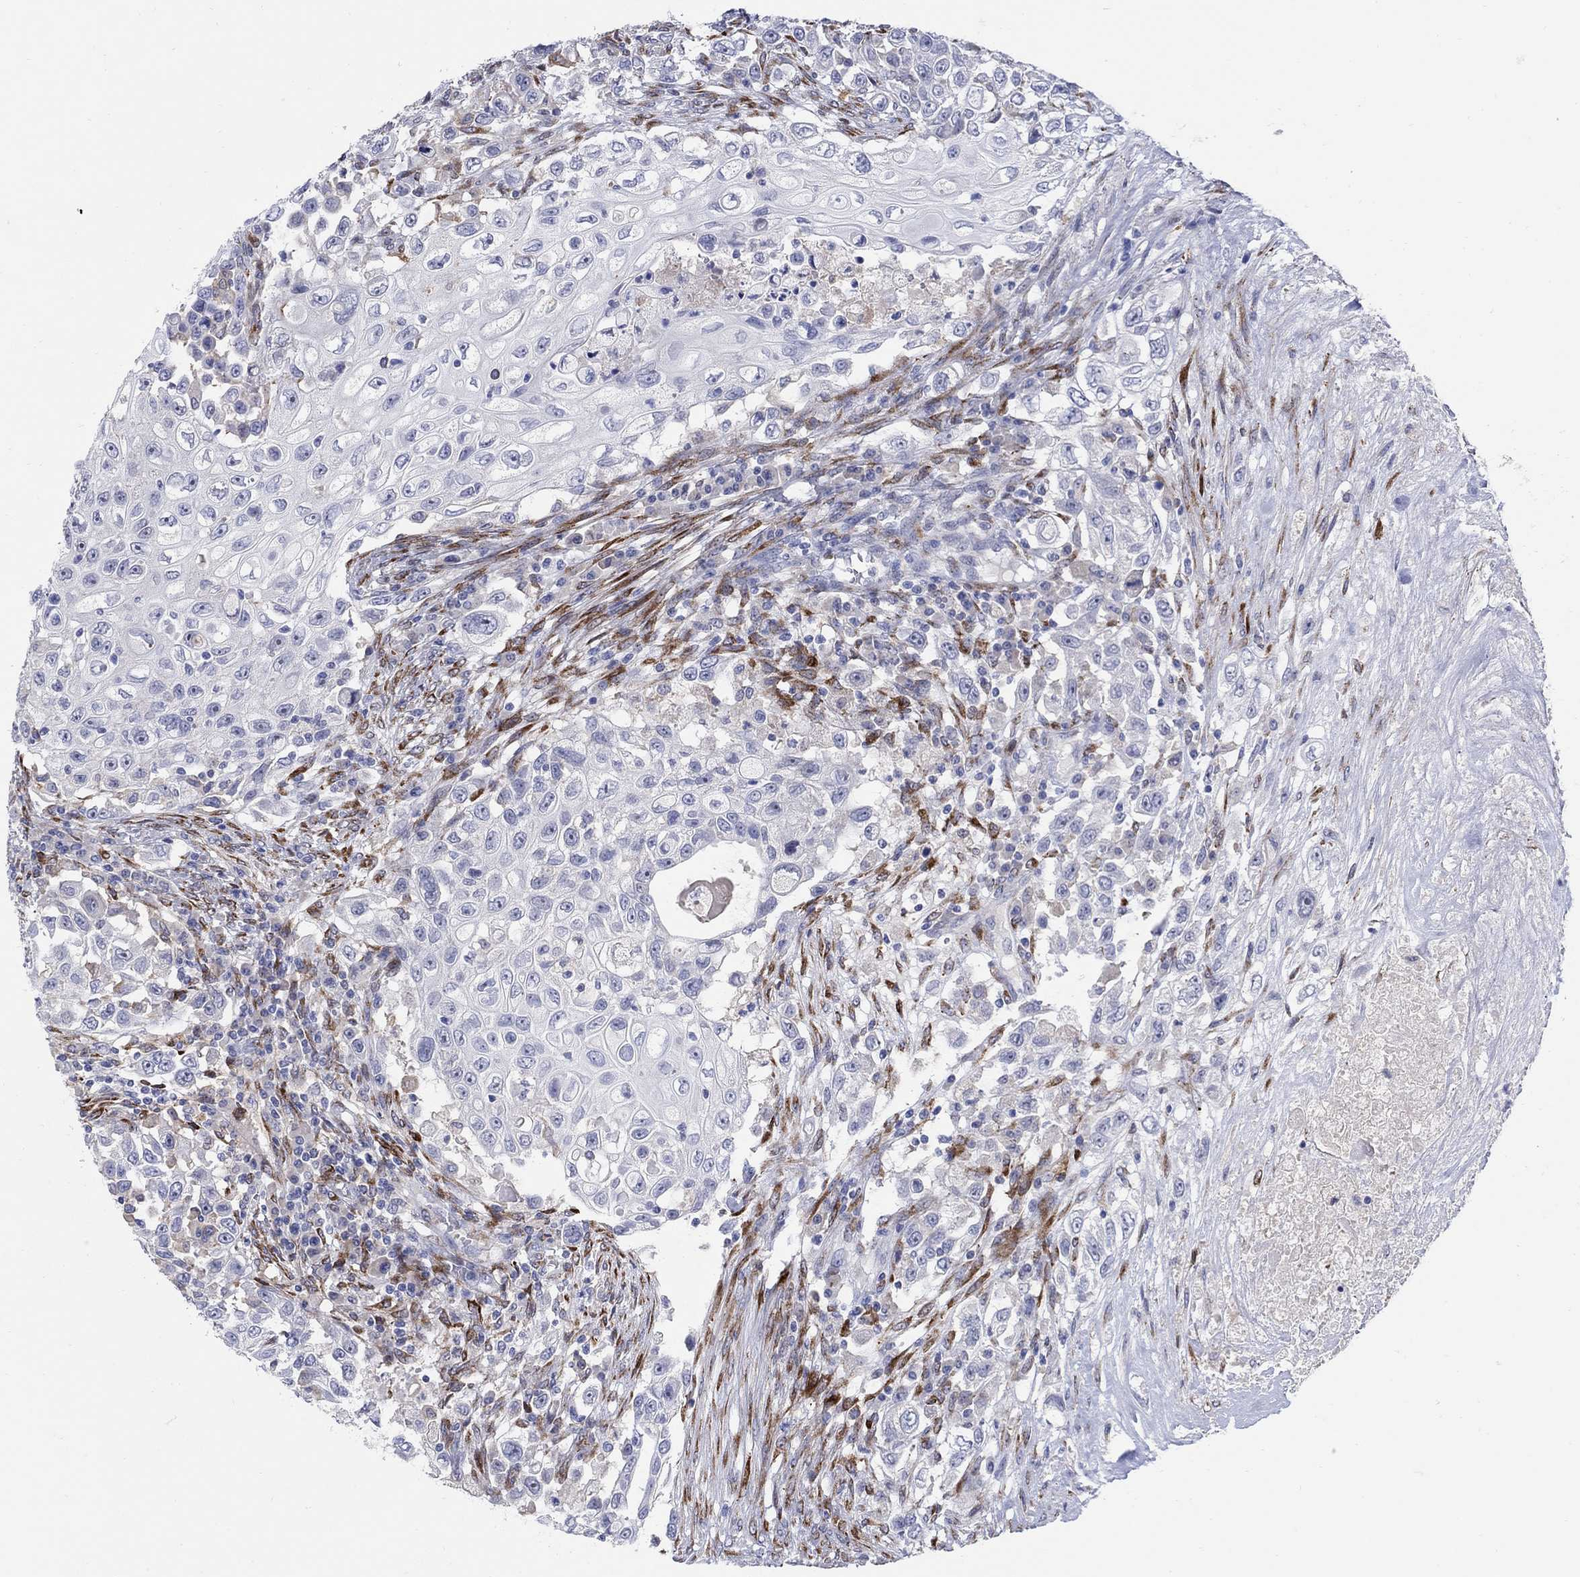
{"staining": {"intensity": "negative", "quantity": "none", "location": "none"}, "tissue": "urothelial cancer", "cell_type": "Tumor cells", "image_type": "cancer", "snomed": [{"axis": "morphology", "description": "Urothelial carcinoma, High grade"}, {"axis": "topography", "description": "Urinary bladder"}], "caption": "The histopathology image demonstrates no significant expression in tumor cells of urothelial carcinoma (high-grade).", "gene": "REEP2", "patient": {"sex": "female", "age": 56}}